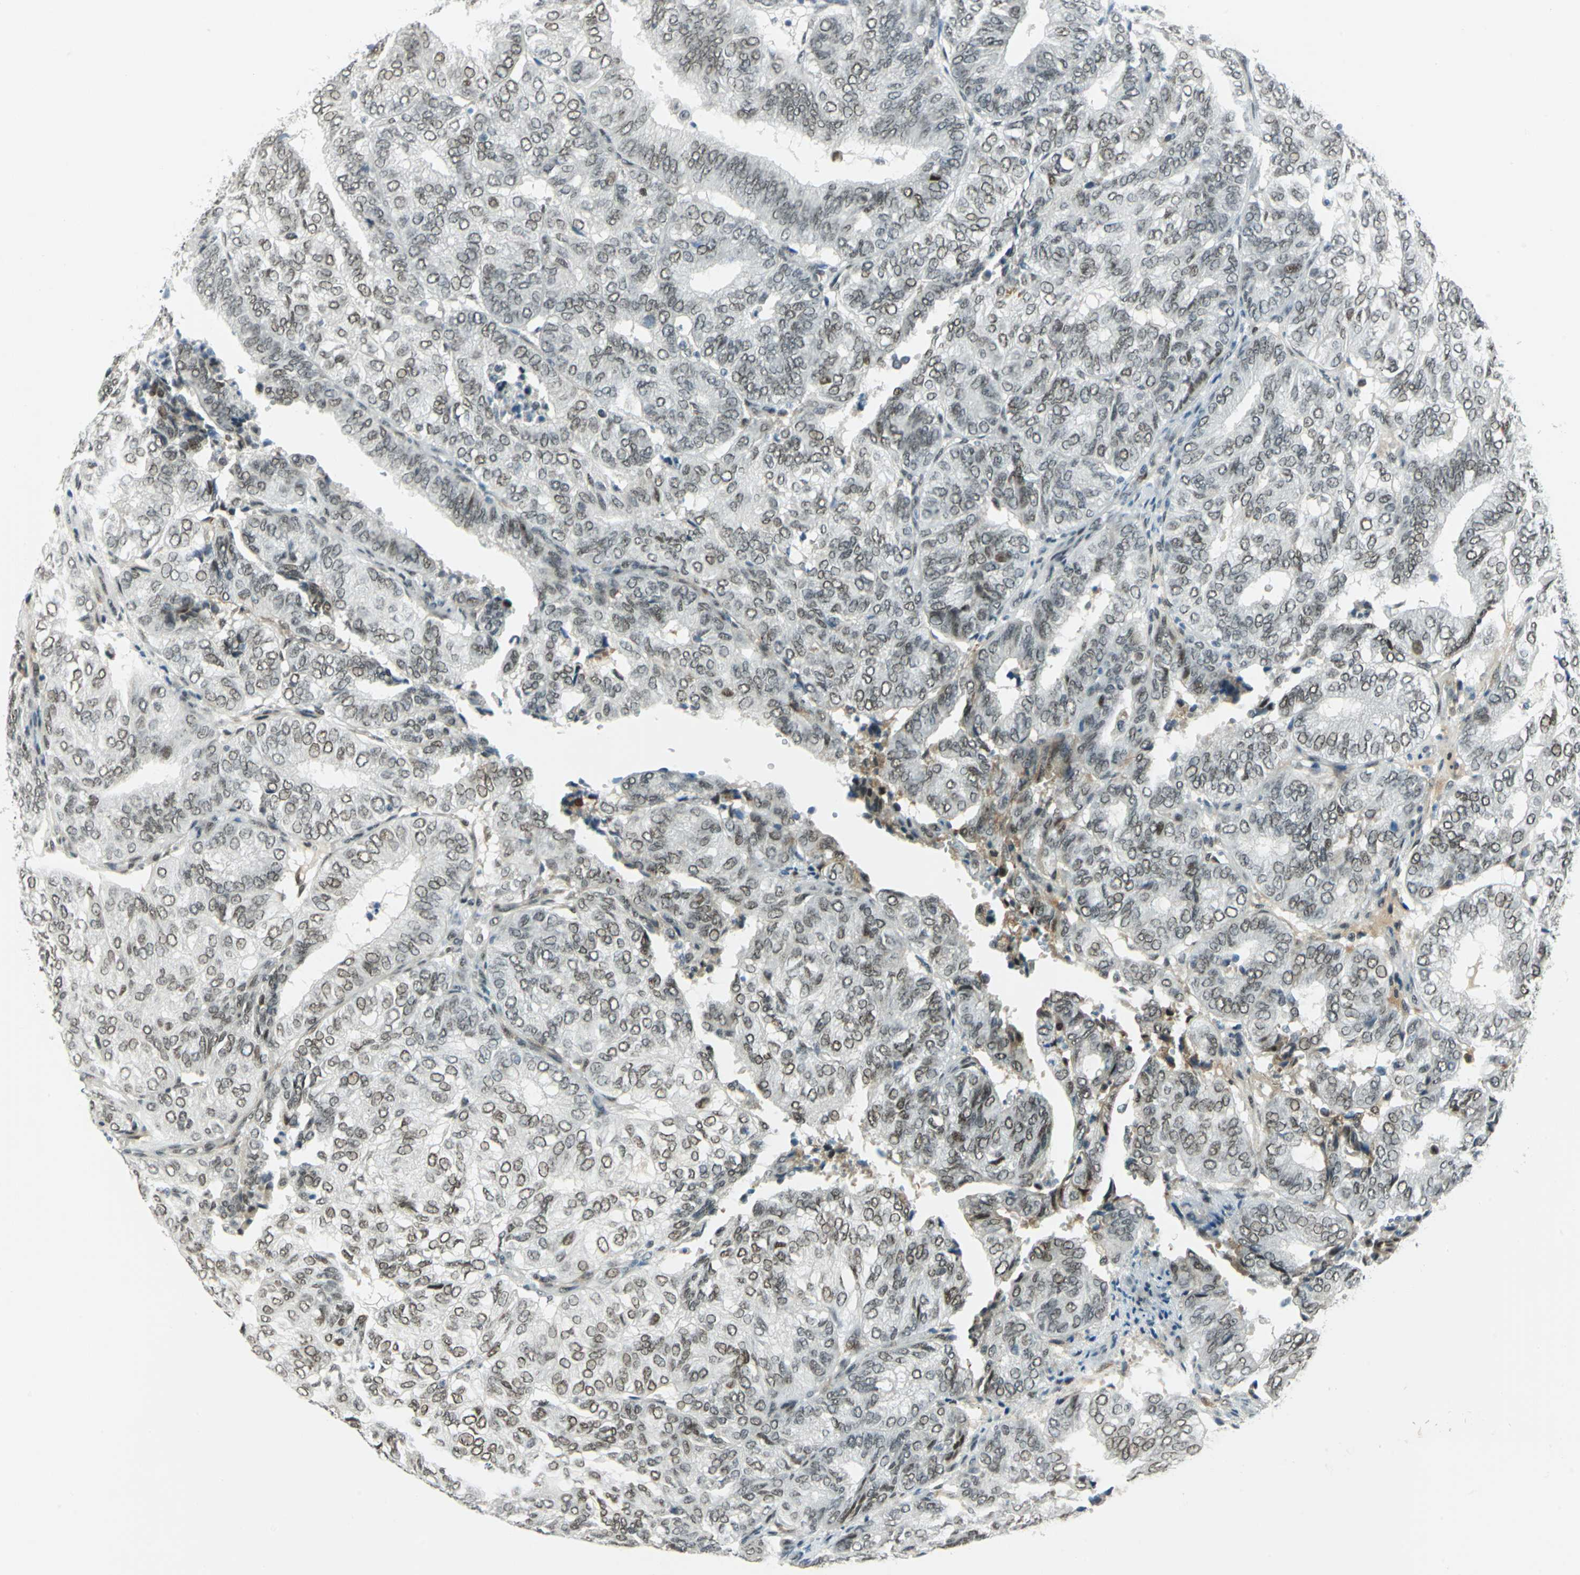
{"staining": {"intensity": "moderate", "quantity": "25%-75%", "location": "nuclear"}, "tissue": "endometrial cancer", "cell_type": "Tumor cells", "image_type": "cancer", "snomed": [{"axis": "morphology", "description": "Adenocarcinoma, NOS"}, {"axis": "topography", "description": "Uterus"}], "caption": "Protein expression by immunohistochemistry displays moderate nuclear positivity in approximately 25%-75% of tumor cells in endometrial adenocarcinoma.", "gene": "MTMR10", "patient": {"sex": "female", "age": 60}}